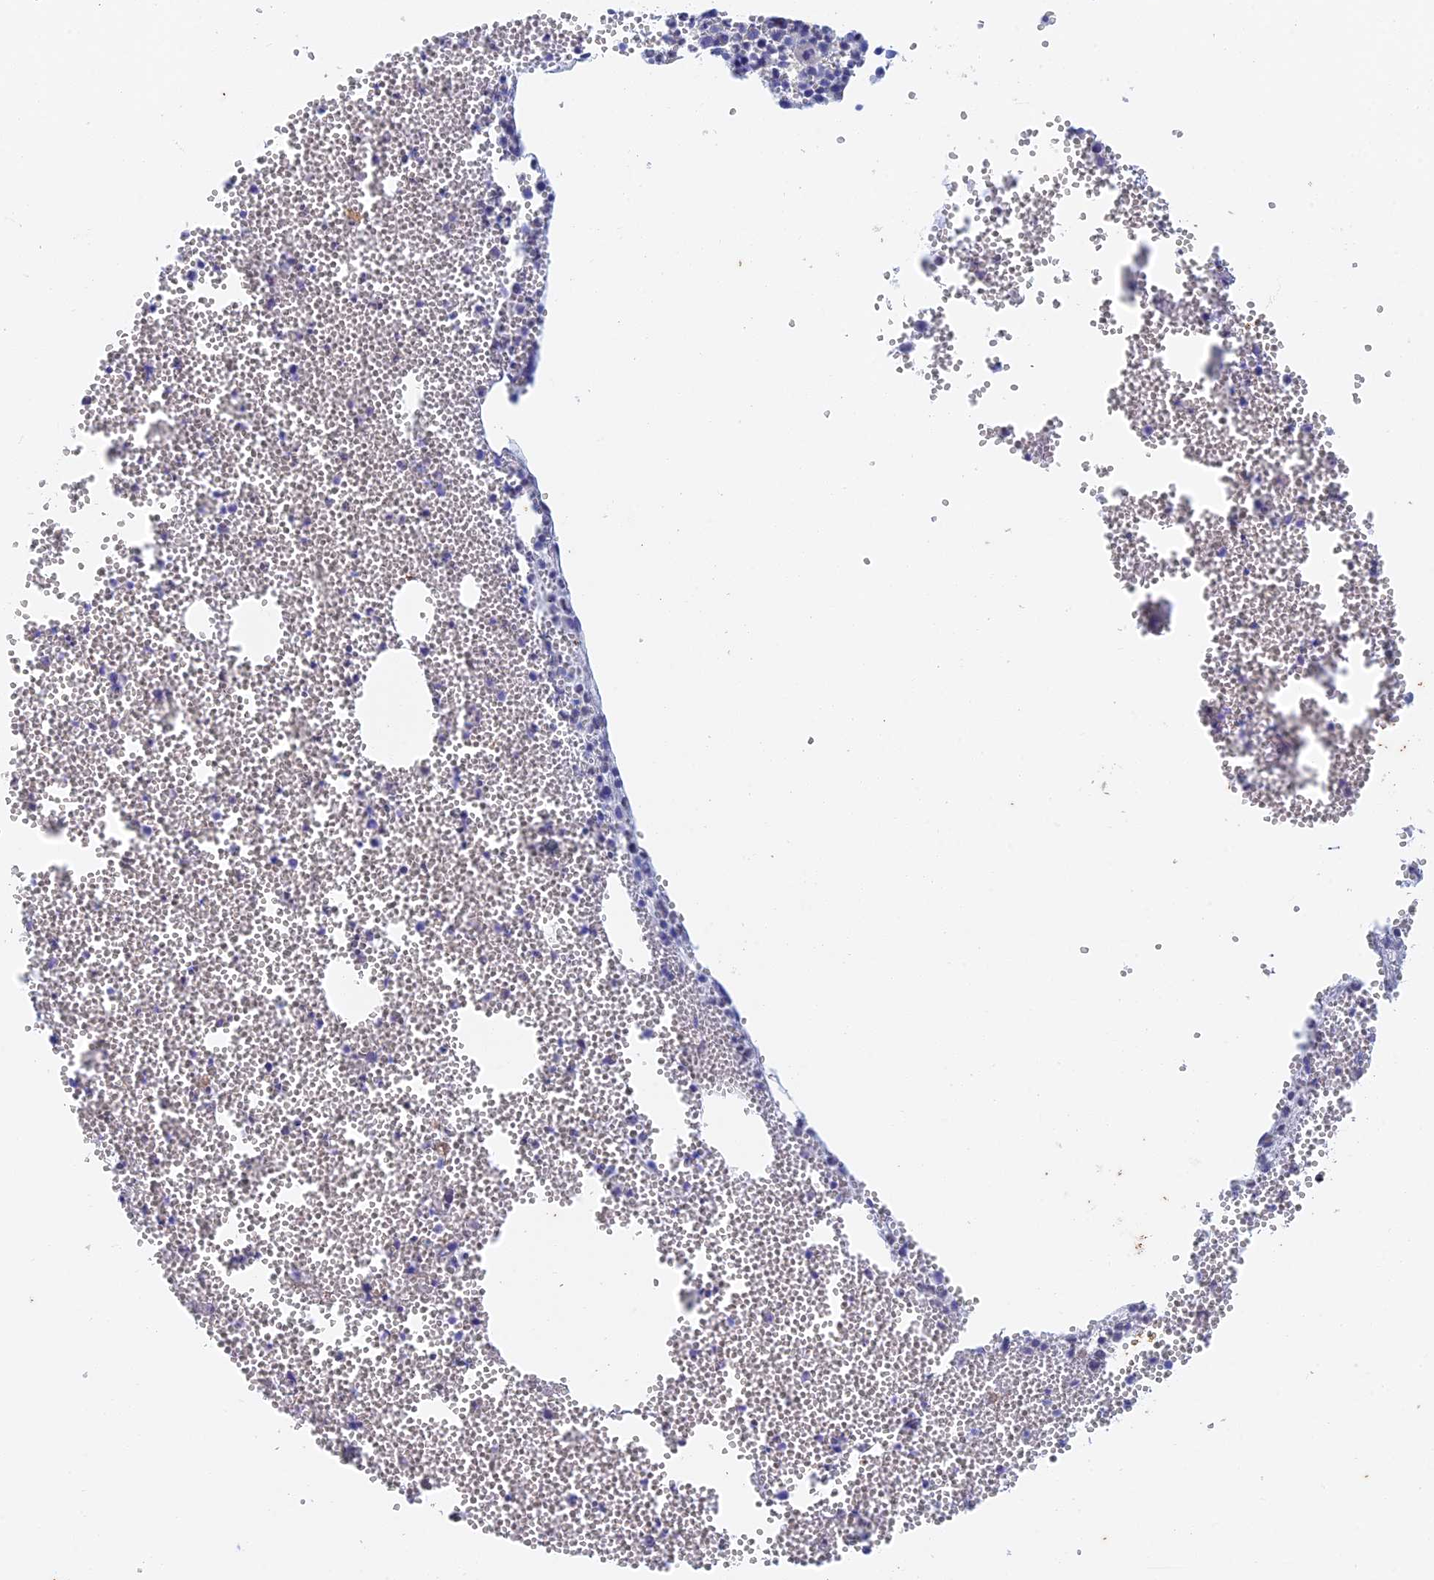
{"staining": {"intensity": "moderate", "quantity": "<25%", "location": "cytoplasmic/membranous"}, "tissue": "bone marrow", "cell_type": "Hematopoietic cells", "image_type": "normal", "snomed": [{"axis": "morphology", "description": "Normal tissue, NOS"}, {"axis": "topography", "description": "Bone marrow"}], "caption": "The immunohistochemical stain shows moderate cytoplasmic/membranous staining in hematopoietic cells of unremarkable bone marrow. (brown staining indicates protein expression, while blue staining denotes nuclei).", "gene": "SLC24A3", "patient": {"sex": "female", "age": 77}}